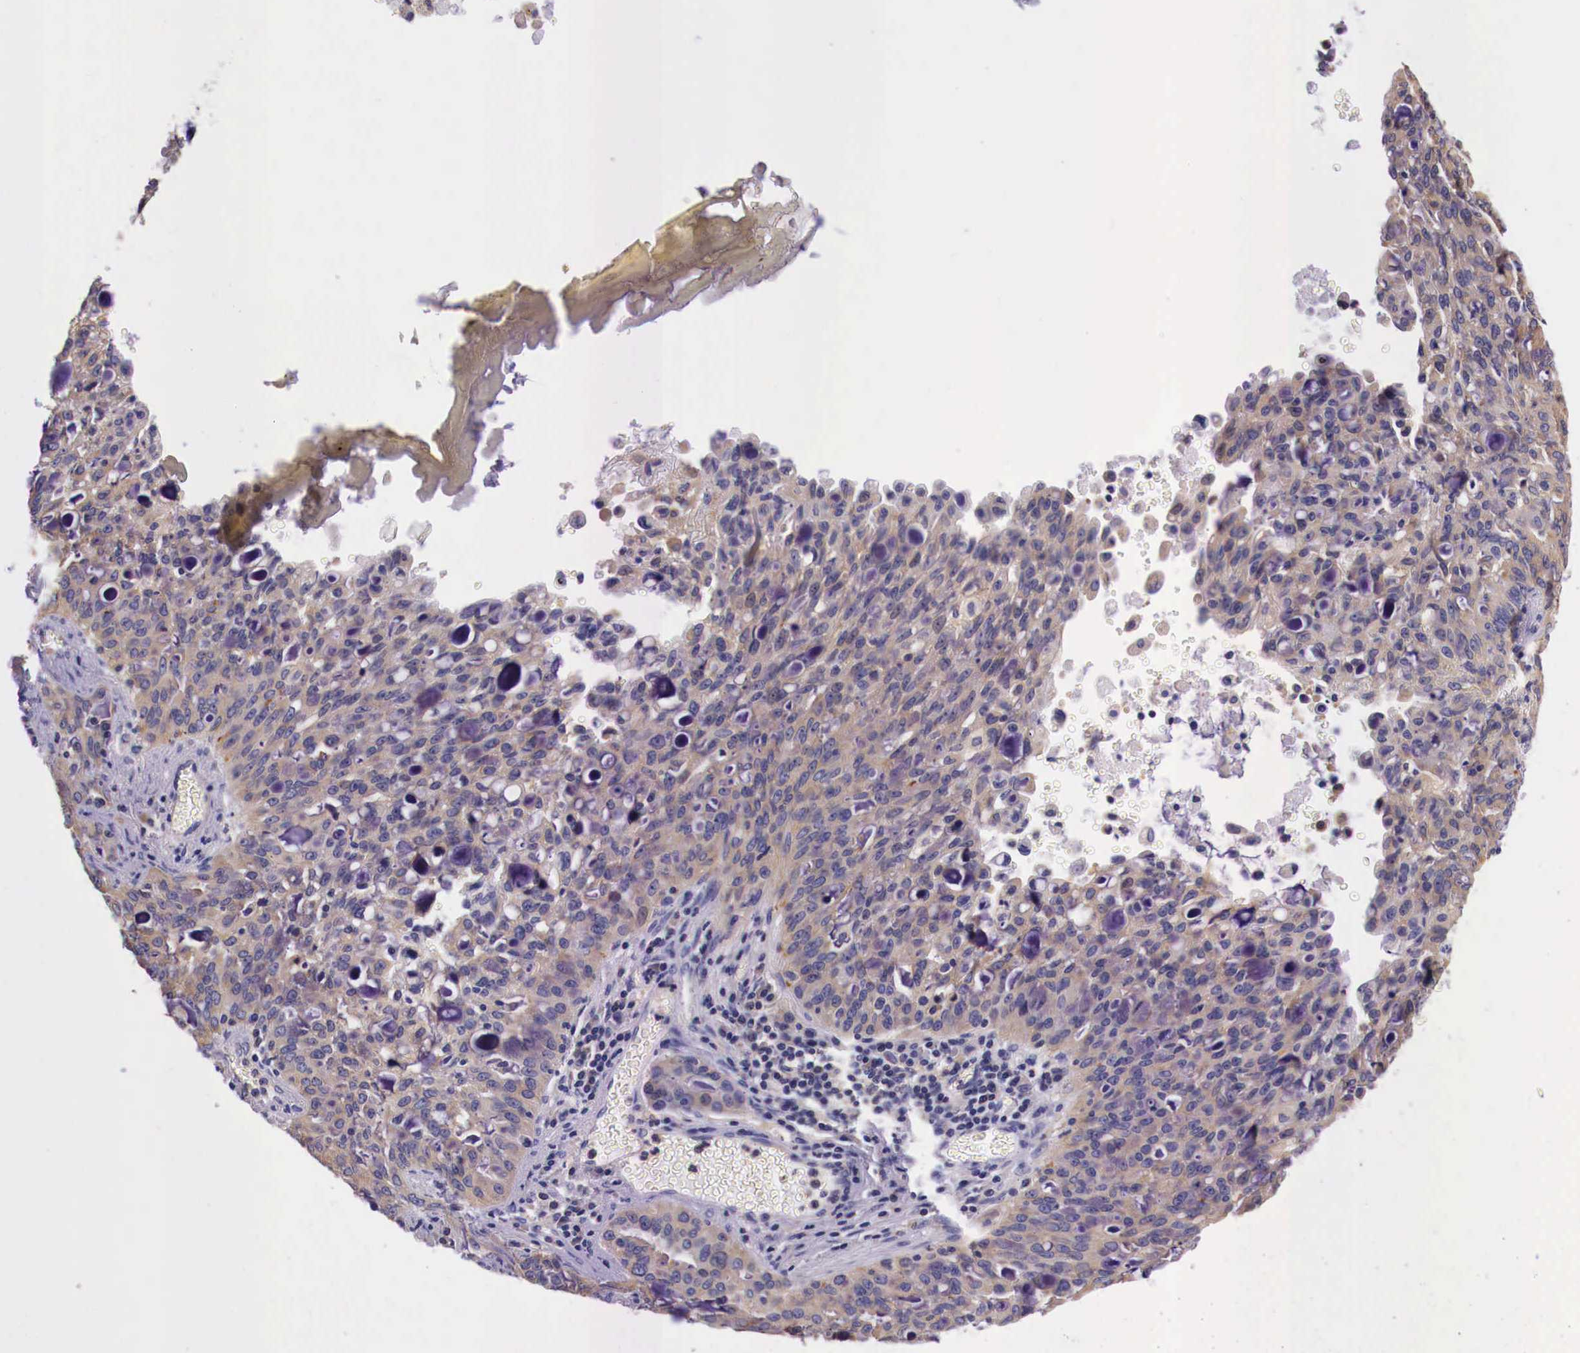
{"staining": {"intensity": "weak", "quantity": ">75%", "location": "cytoplasmic/membranous"}, "tissue": "lung cancer", "cell_type": "Tumor cells", "image_type": "cancer", "snomed": [{"axis": "morphology", "description": "Adenocarcinoma, NOS"}, {"axis": "topography", "description": "Lung"}], "caption": "Weak cytoplasmic/membranous positivity is appreciated in about >75% of tumor cells in lung cancer (adenocarcinoma). (Stains: DAB (3,3'-diaminobenzidine) in brown, nuclei in blue, Microscopy: brightfield microscopy at high magnification).", "gene": "GRIPAP1", "patient": {"sex": "female", "age": 44}}